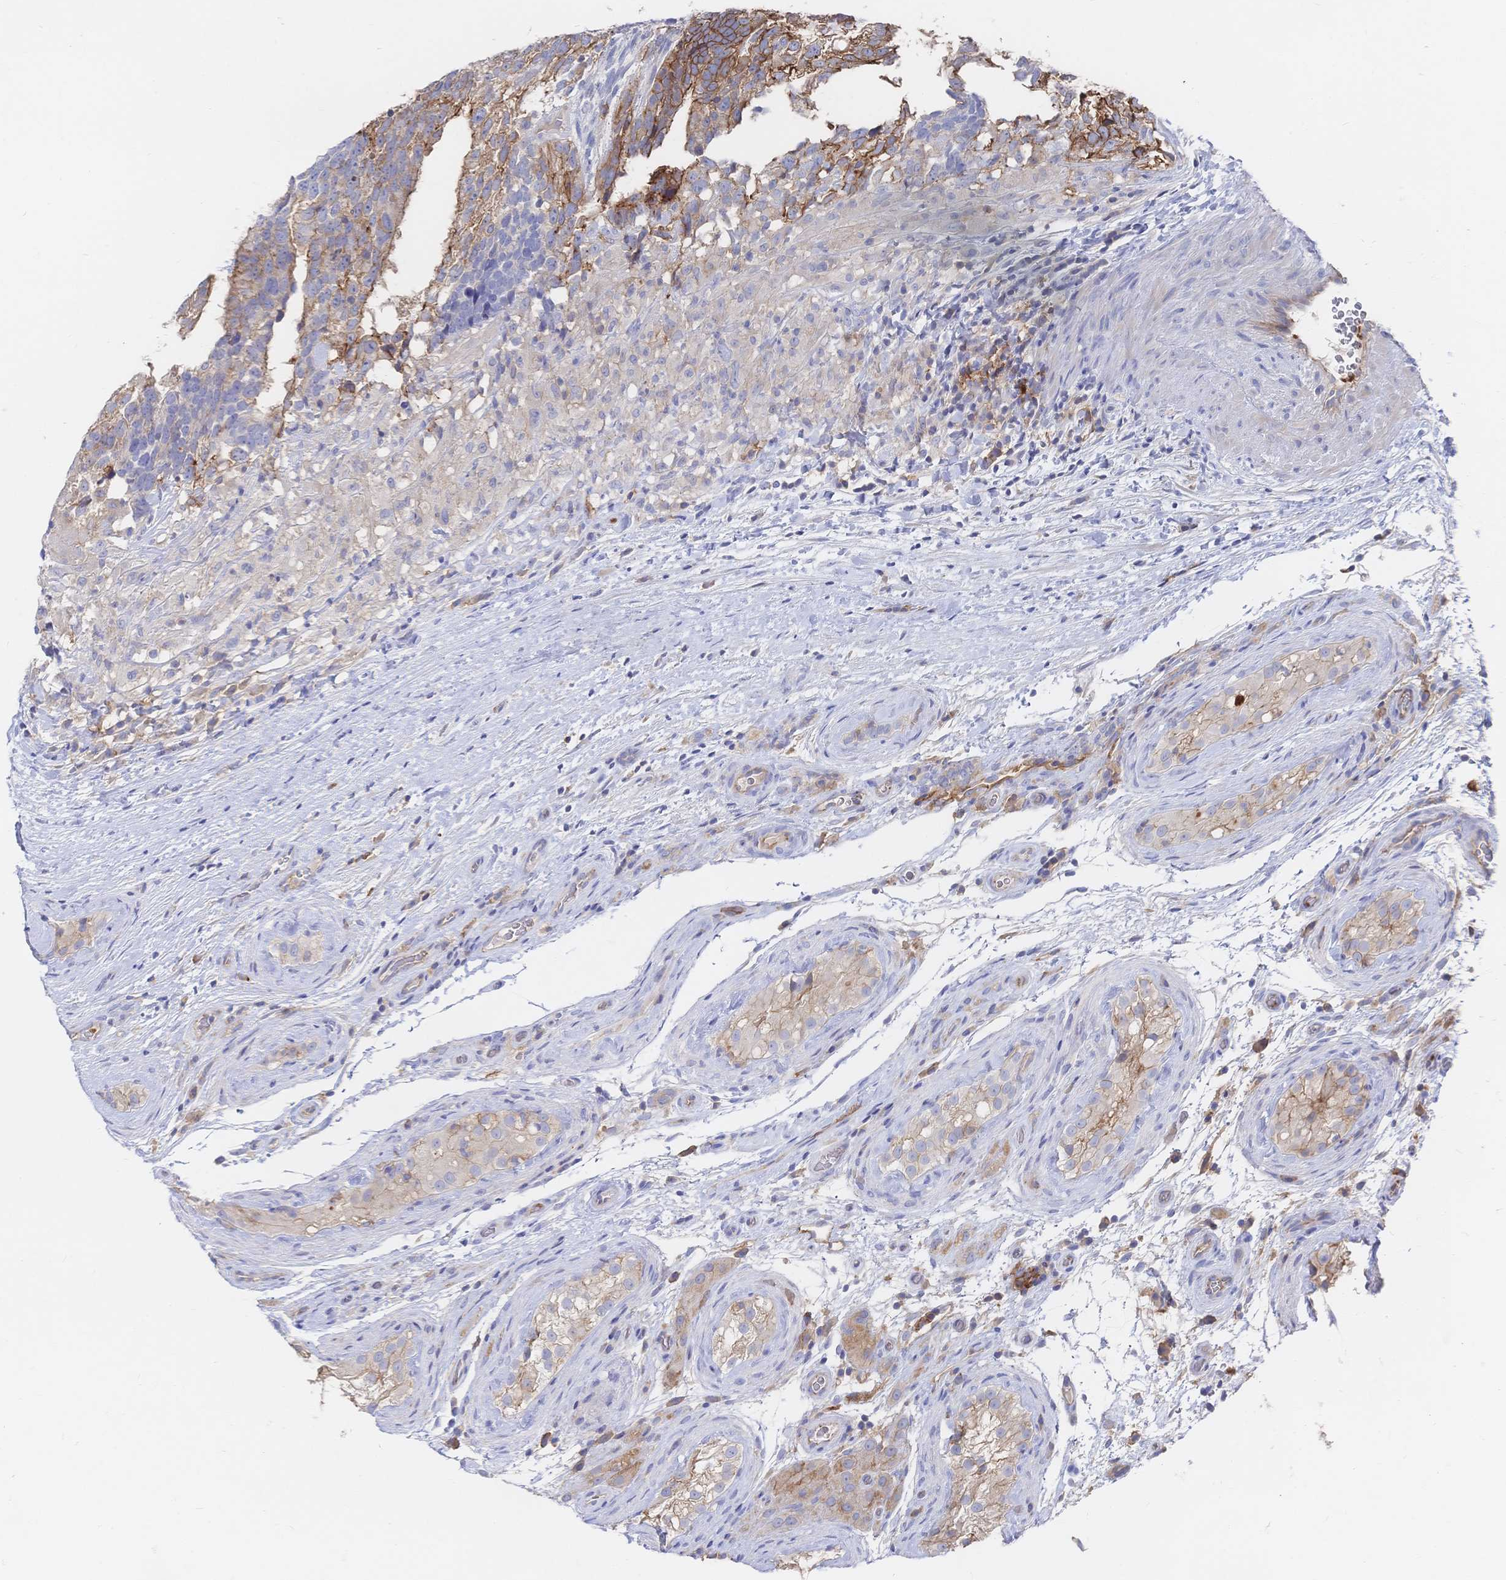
{"staining": {"intensity": "strong", "quantity": "25%-75%", "location": "cytoplasmic/membranous"}, "tissue": "testis cancer", "cell_type": "Tumor cells", "image_type": "cancer", "snomed": [{"axis": "morphology", "description": "Seminoma, NOS"}, {"axis": "morphology", "description": "Carcinoma, Embryonal, NOS"}, {"axis": "topography", "description": "Testis"}], "caption": "Immunohistochemical staining of human testis cancer (seminoma) displays strong cytoplasmic/membranous protein positivity in about 25%-75% of tumor cells.", "gene": "F11R", "patient": {"sex": "male", "age": 41}}